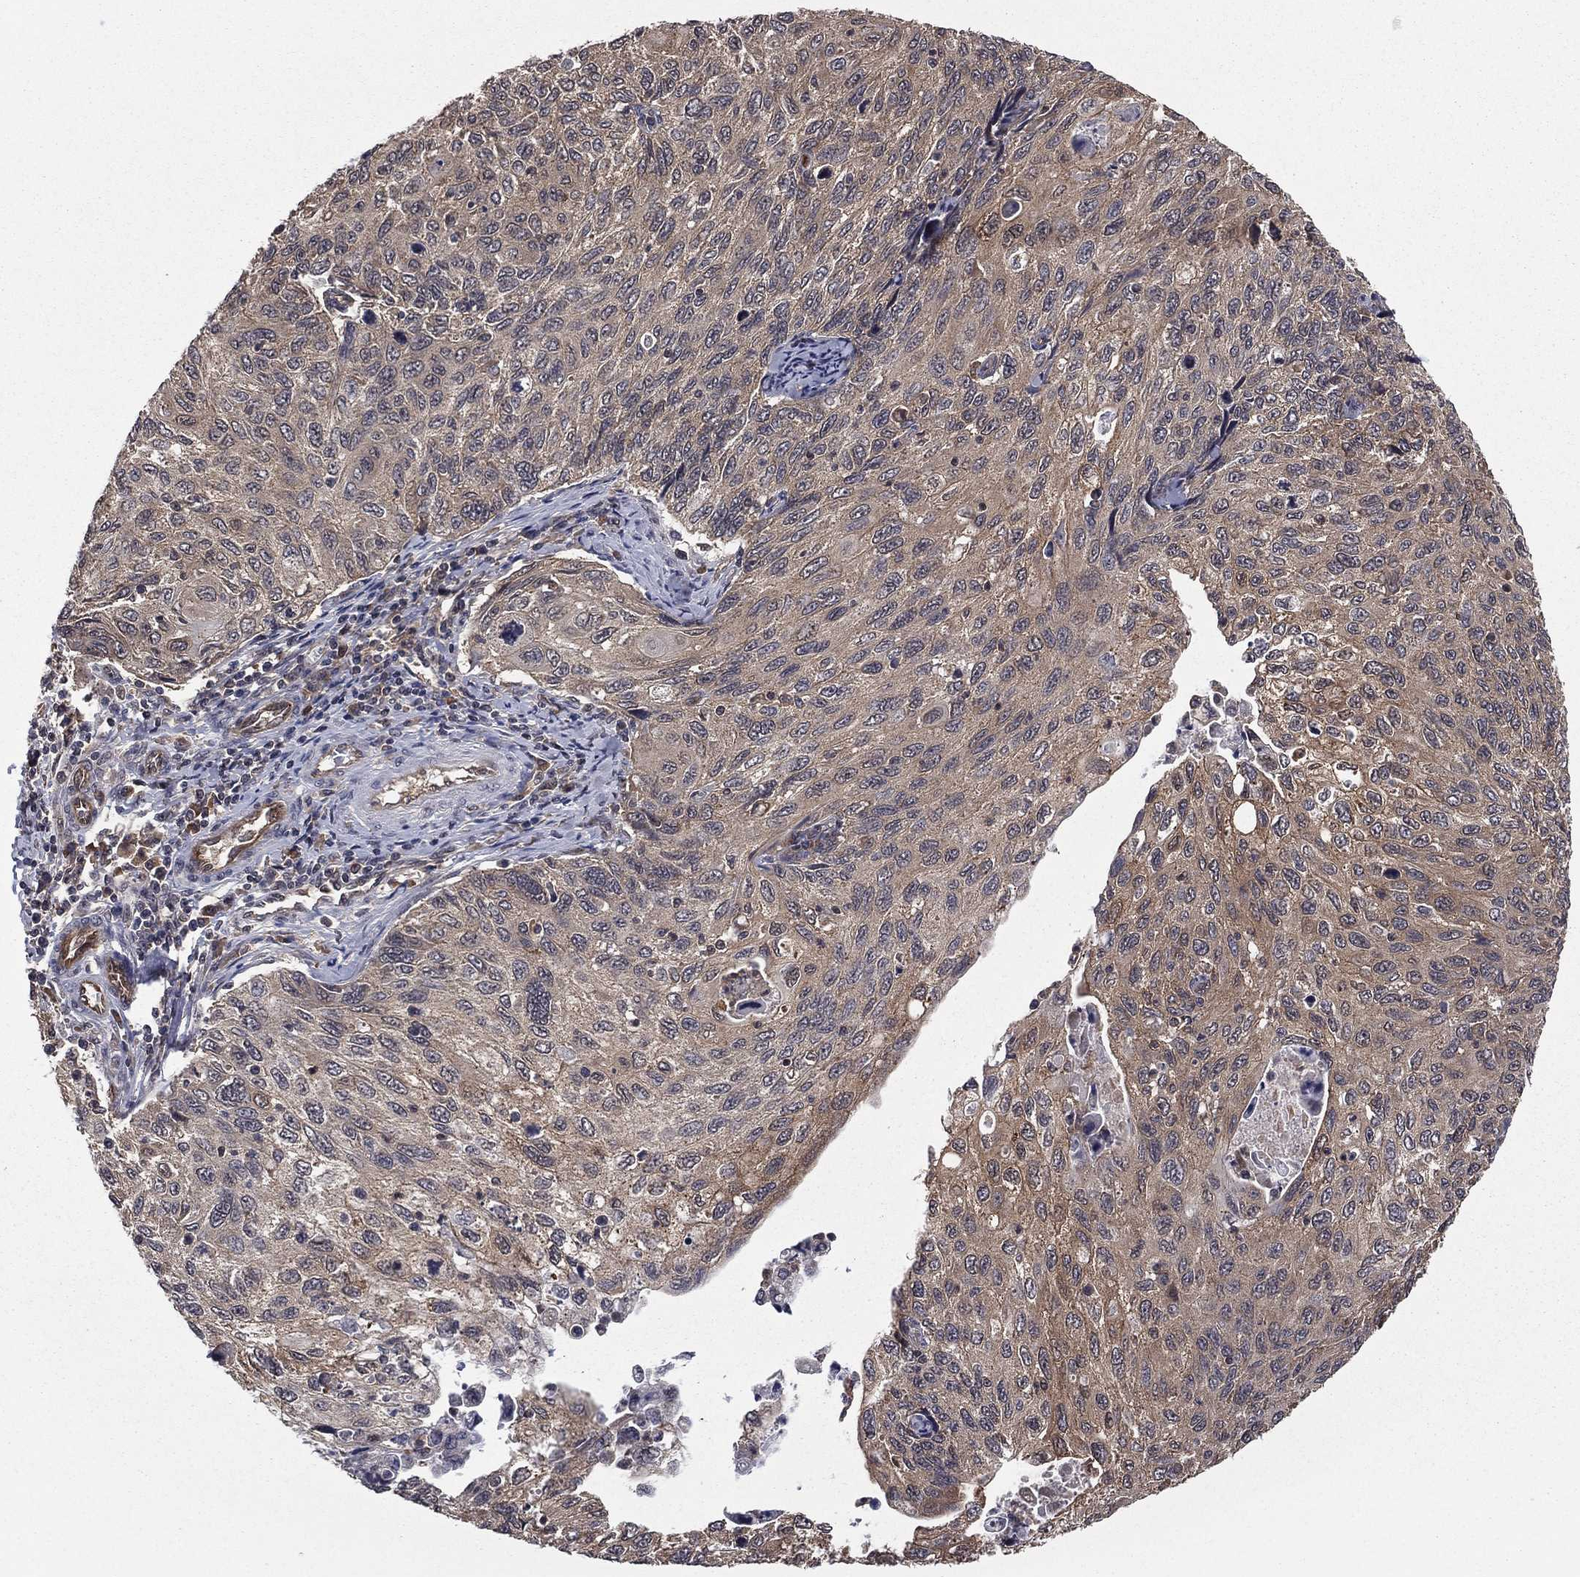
{"staining": {"intensity": "weak", "quantity": "<25%", "location": "cytoplasmic/membranous"}, "tissue": "cervical cancer", "cell_type": "Tumor cells", "image_type": "cancer", "snomed": [{"axis": "morphology", "description": "Squamous cell carcinoma, NOS"}, {"axis": "topography", "description": "Cervix"}], "caption": "Immunohistochemistry (IHC) photomicrograph of neoplastic tissue: cervical squamous cell carcinoma stained with DAB (3,3'-diaminobenzidine) exhibits no significant protein positivity in tumor cells.", "gene": "CERT1", "patient": {"sex": "female", "age": 70}}